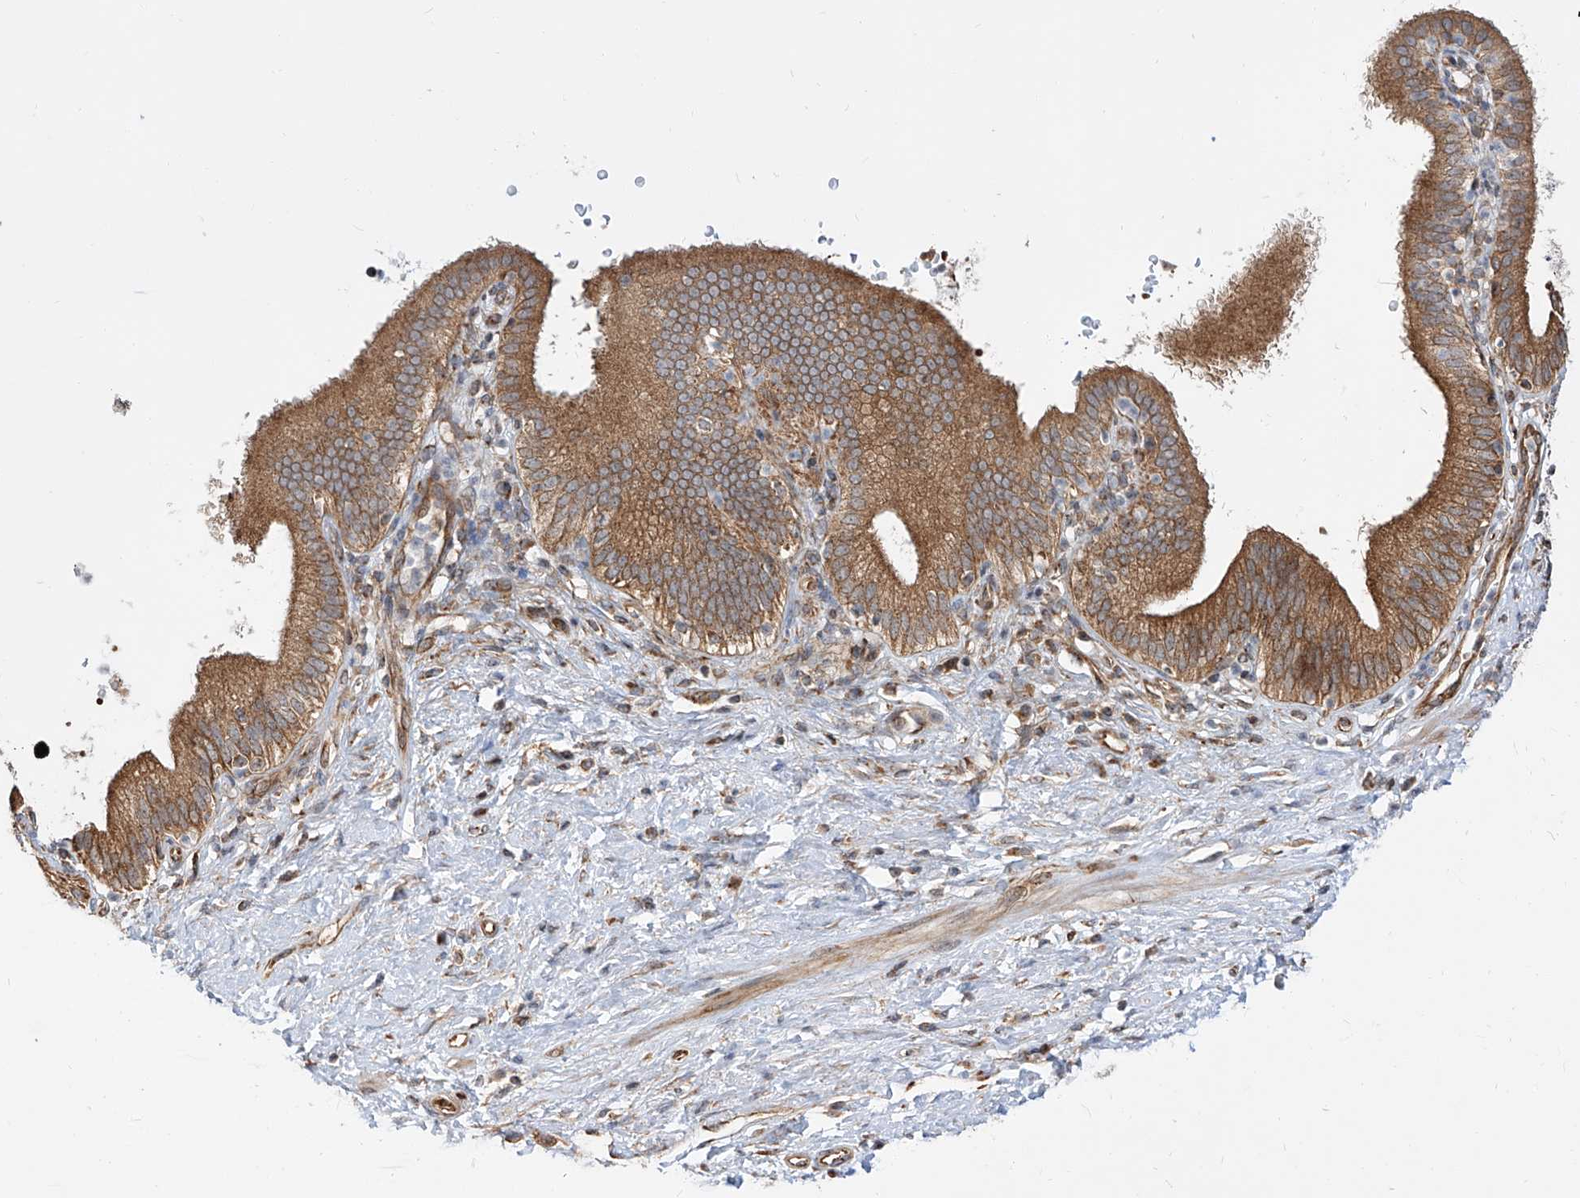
{"staining": {"intensity": "moderate", "quantity": ">75%", "location": "cytoplasmic/membranous"}, "tissue": "pancreatic cancer", "cell_type": "Tumor cells", "image_type": "cancer", "snomed": [{"axis": "morphology", "description": "Adenocarcinoma, NOS"}, {"axis": "topography", "description": "Pancreas"}], "caption": "An immunohistochemistry (IHC) micrograph of tumor tissue is shown. Protein staining in brown shows moderate cytoplasmic/membranous positivity in pancreatic adenocarcinoma within tumor cells. The staining was performed using DAB (3,3'-diaminobenzidine), with brown indicating positive protein expression. Nuclei are stained blue with hematoxylin.", "gene": "ISCA2", "patient": {"sex": "female", "age": 73}}